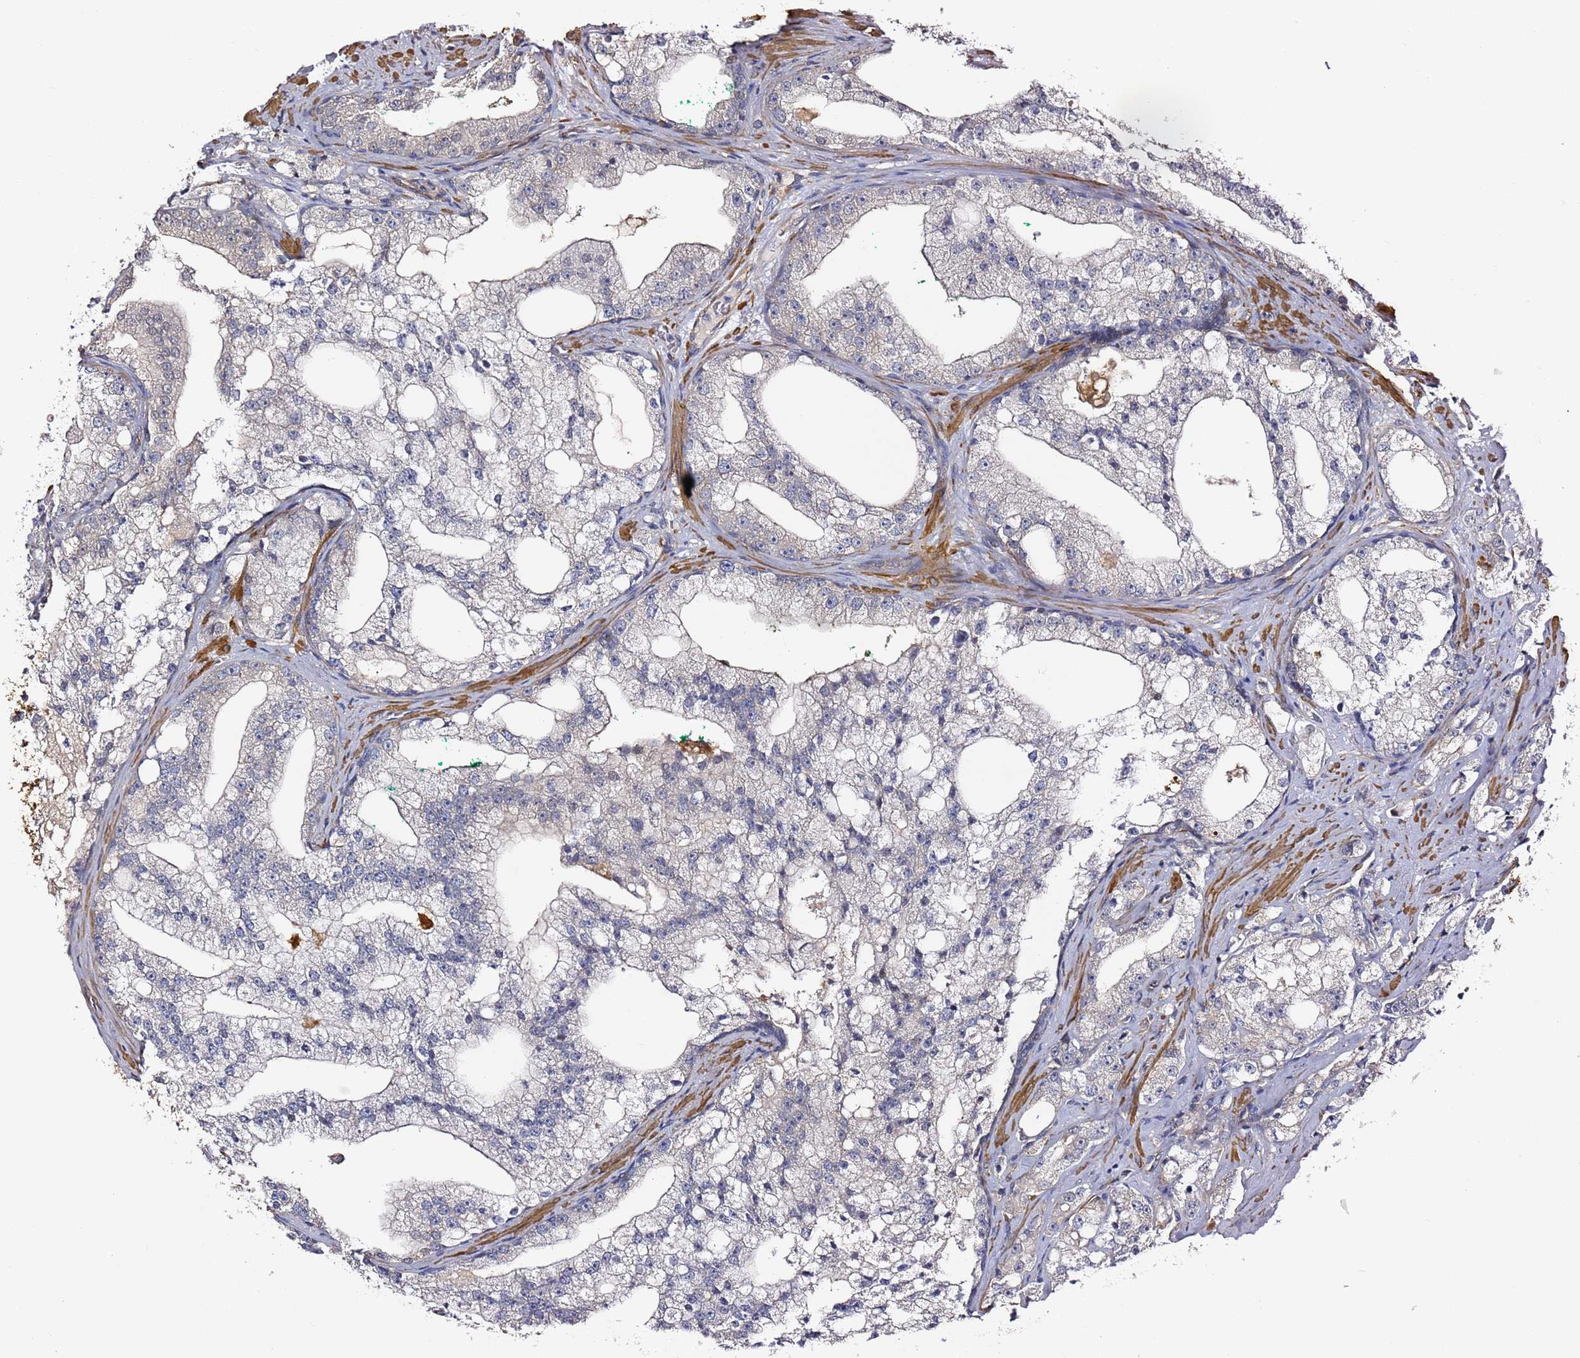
{"staining": {"intensity": "negative", "quantity": "none", "location": "none"}, "tissue": "prostate cancer", "cell_type": "Tumor cells", "image_type": "cancer", "snomed": [{"axis": "morphology", "description": "Adenocarcinoma, High grade"}, {"axis": "topography", "description": "Prostate"}], "caption": "The image shows no significant expression in tumor cells of prostate cancer (high-grade adenocarcinoma).", "gene": "EPS8L1", "patient": {"sex": "male", "age": 64}}